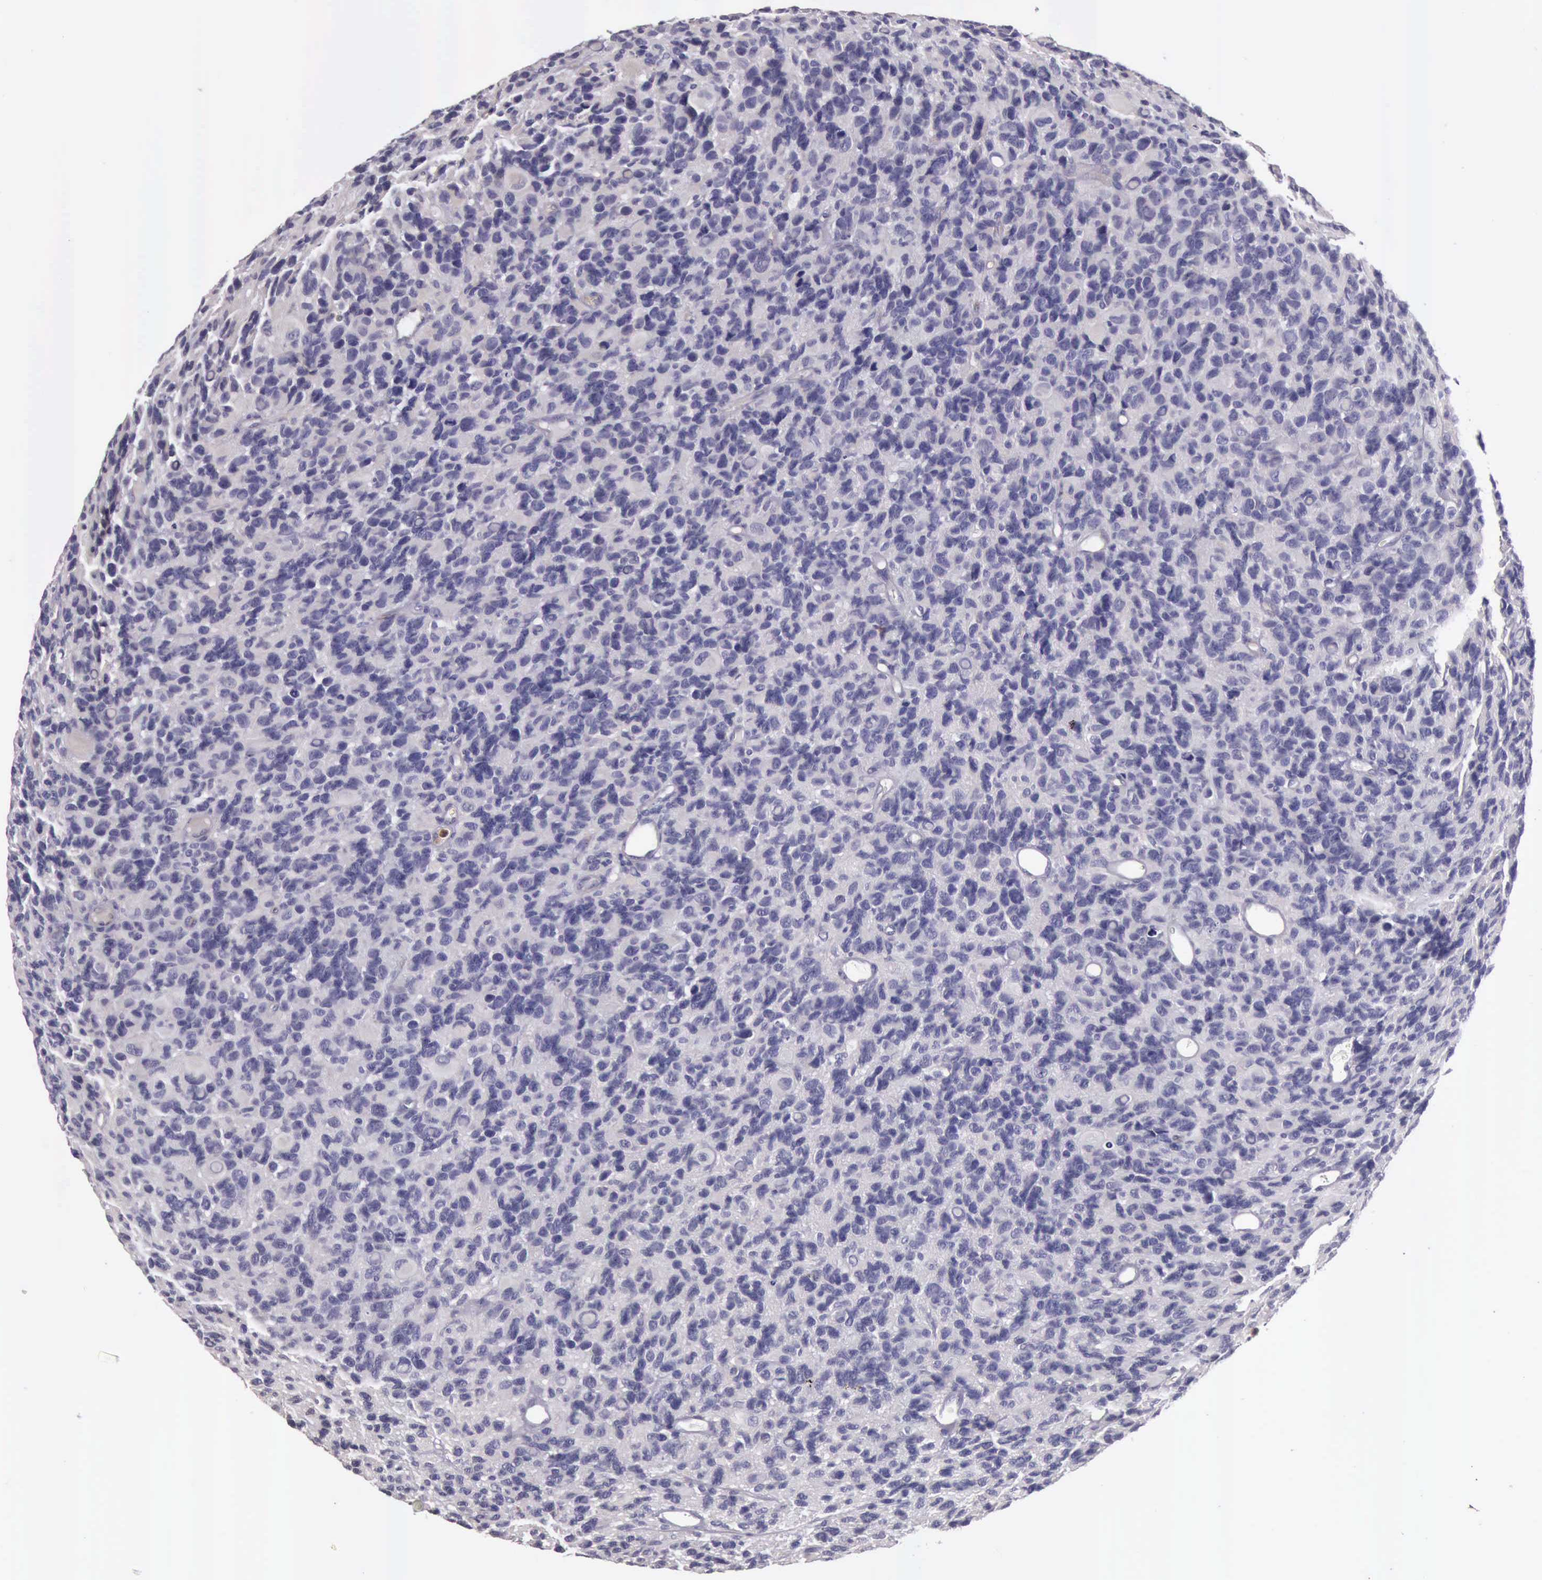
{"staining": {"intensity": "negative", "quantity": "none", "location": "none"}, "tissue": "glioma", "cell_type": "Tumor cells", "image_type": "cancer", "snomed": [{"axis": "morphology", "description": "Glioma, malignant, High grade"}, {"axis": "topography", "description": "Brain"}], "caption": "DAB (3,3'-diaminobenzidine) immunohistochemical staining of malignant glioma (high-grade) demonstrates no significant positivity in tumor cells. (Brightfield microscopy of DAB (3,3'-diaminobenzidine) immunohistochemistry (IHC) at high magnification).", "gene": "TCEANC", "patient": {"sex": "male", "age": 77}}